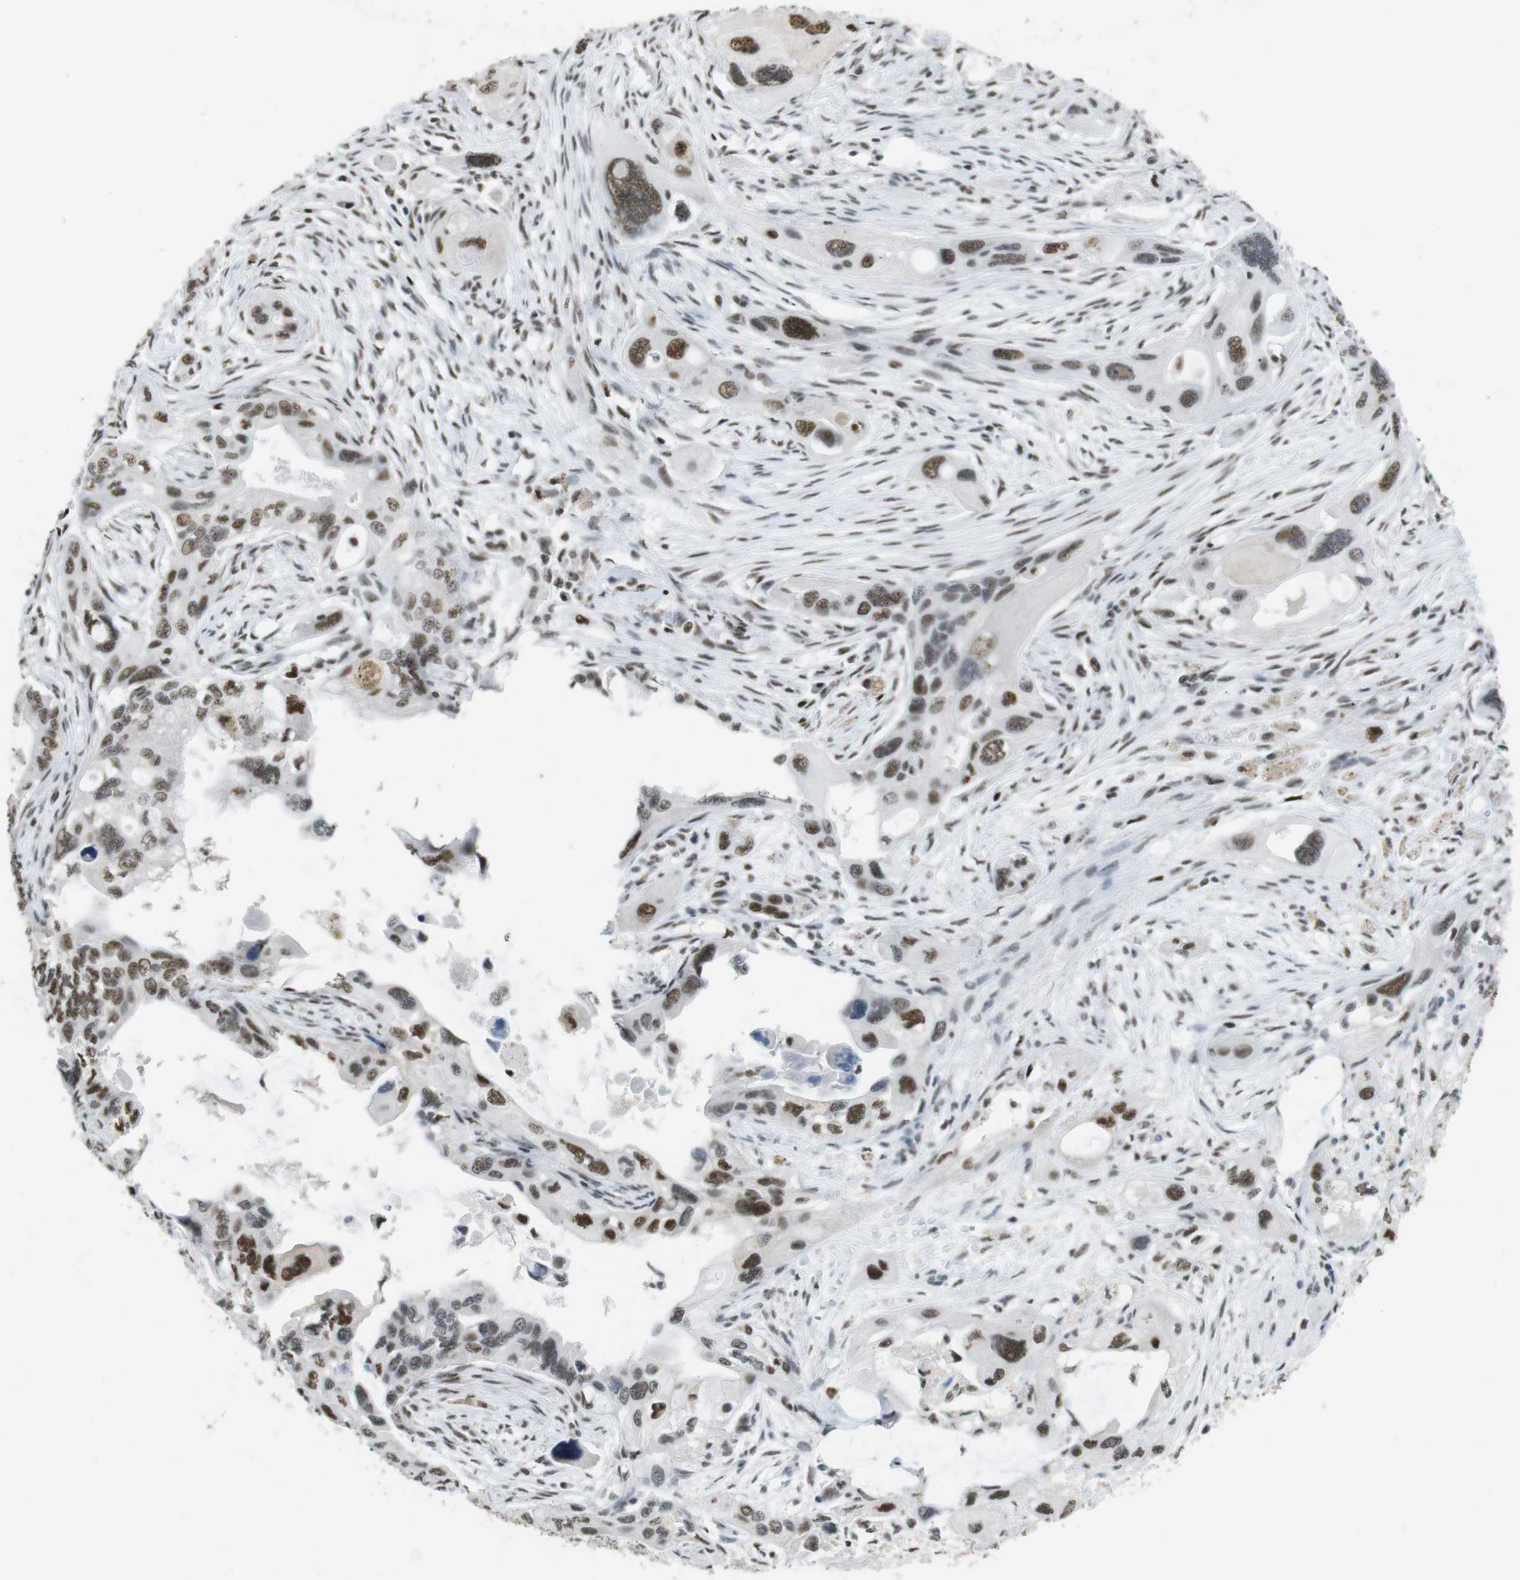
{"staining": {"intensity": "moderate", "quantity": ">75%", "location": "nuclear"}, "tissue": "pancreatic cancer", "cell_type": "Tumor cells", "image_type": "cancer", "snomed": [{"axis": "morphology", "description": "Adenocarcinoma, NOS"}, {"axis": "topography", "description": "Pancreas"}], "caption": "The immunohistochemical stain labels moderate nuclear positivity in tumor cells of pancreatic cancer (adenocarcinoma) tissue.", "gene": "CSNK2B", "patient": {"sex": "male", "age": 73}}